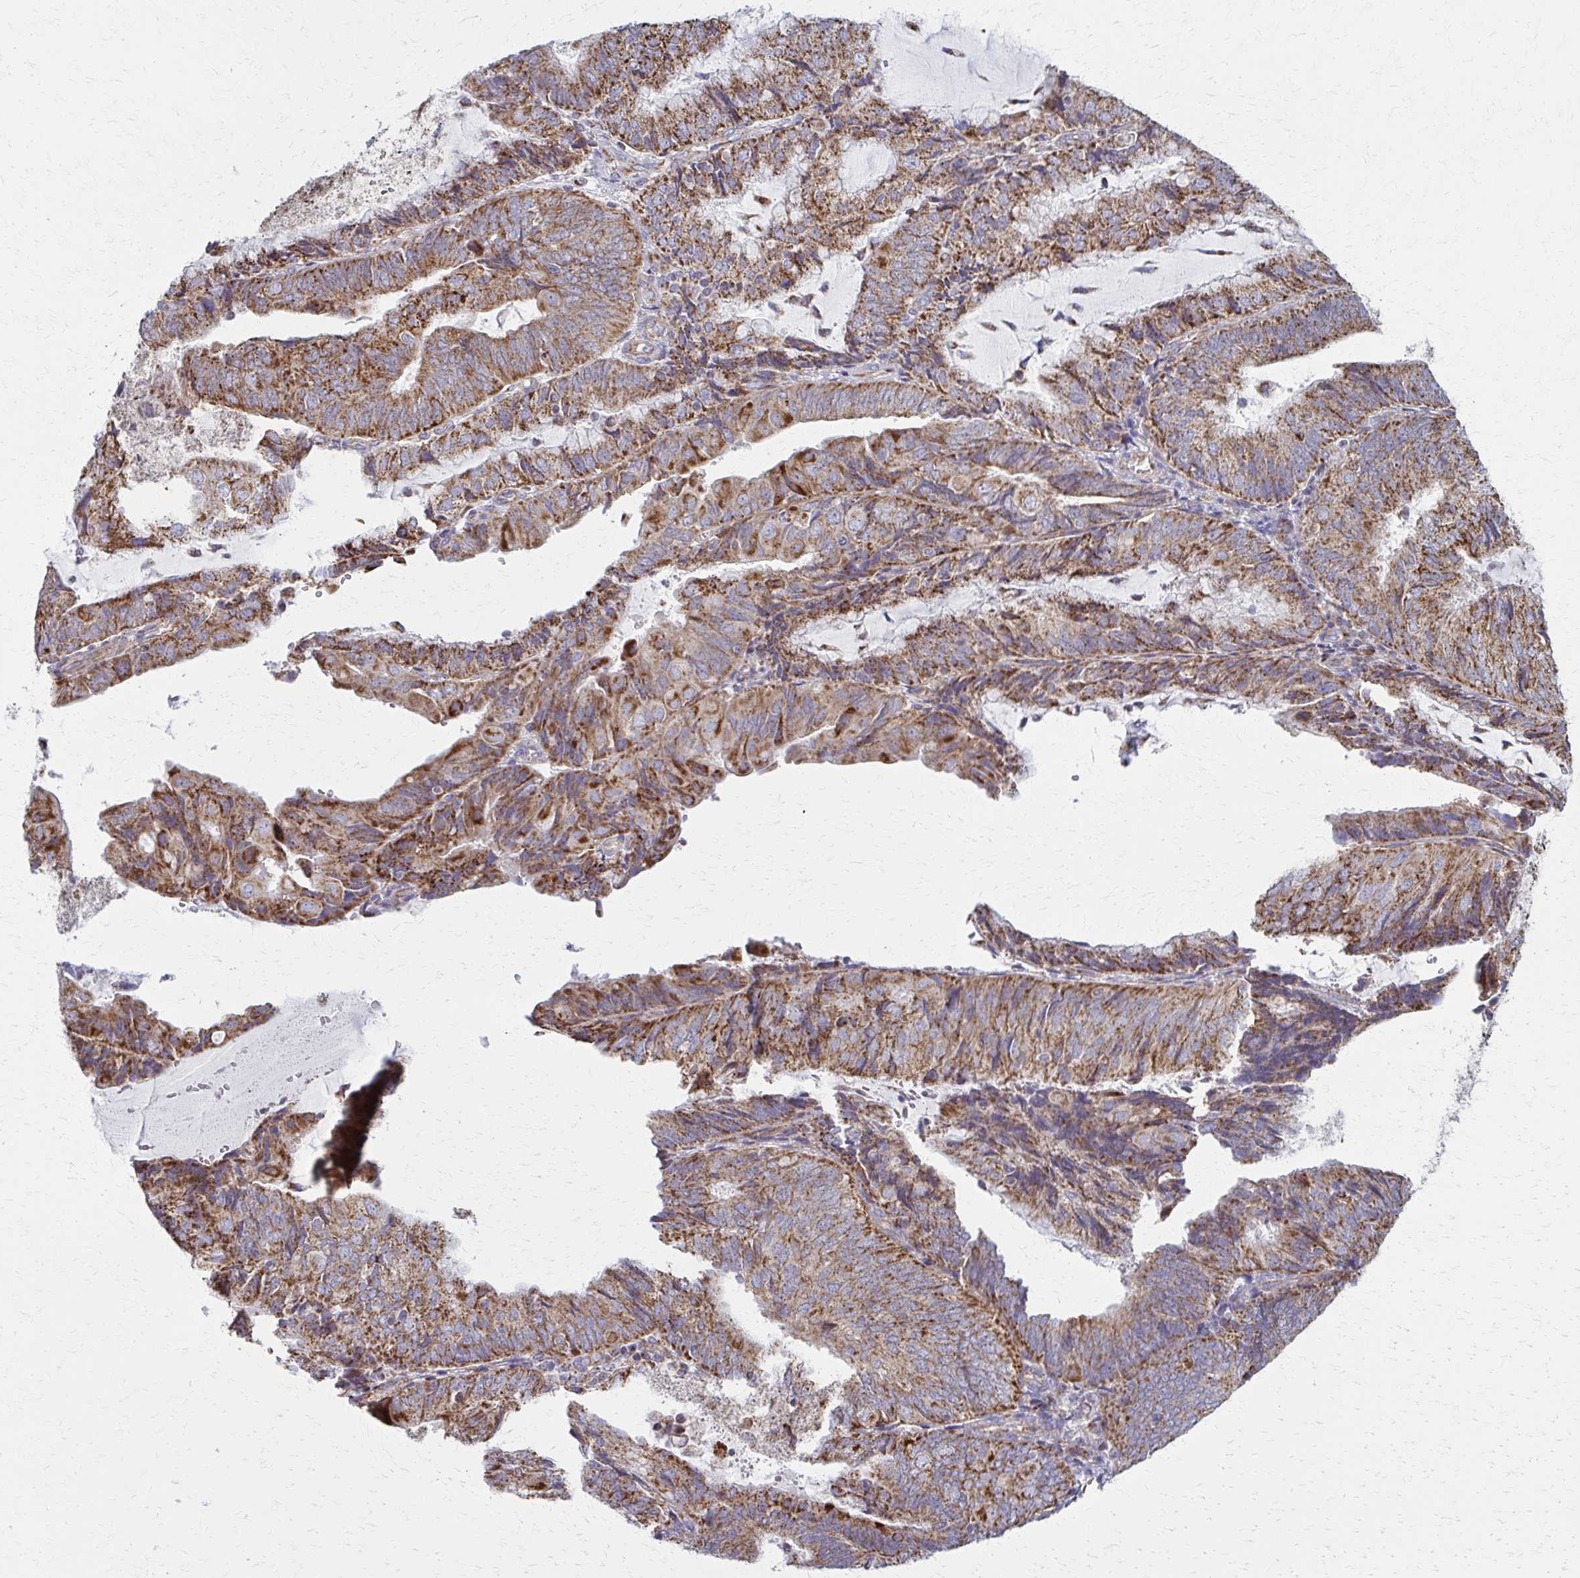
{"staining": {"intensity": "moderate", "quantity": ">75%", "location": "cytoplasmic/membranous"}, "tissue": "endometrial cancer", "cell_type": "Tumor cells", "image_type": "cancer", "snomed": [{"axis": "morphology", "description": "Adenocarcinoma, NOS"}, {"axis": "topography", "description": "Endometrium"}], "caption": "This is an image of immunohistochemistry (IHC) staining of endometrial adenocarcinoma, which shows moderate expression in the cytoplasmic/membranous of tumor cells.", "gene": "TVP23A", "patient": {"sex": "female", "age": 81}}